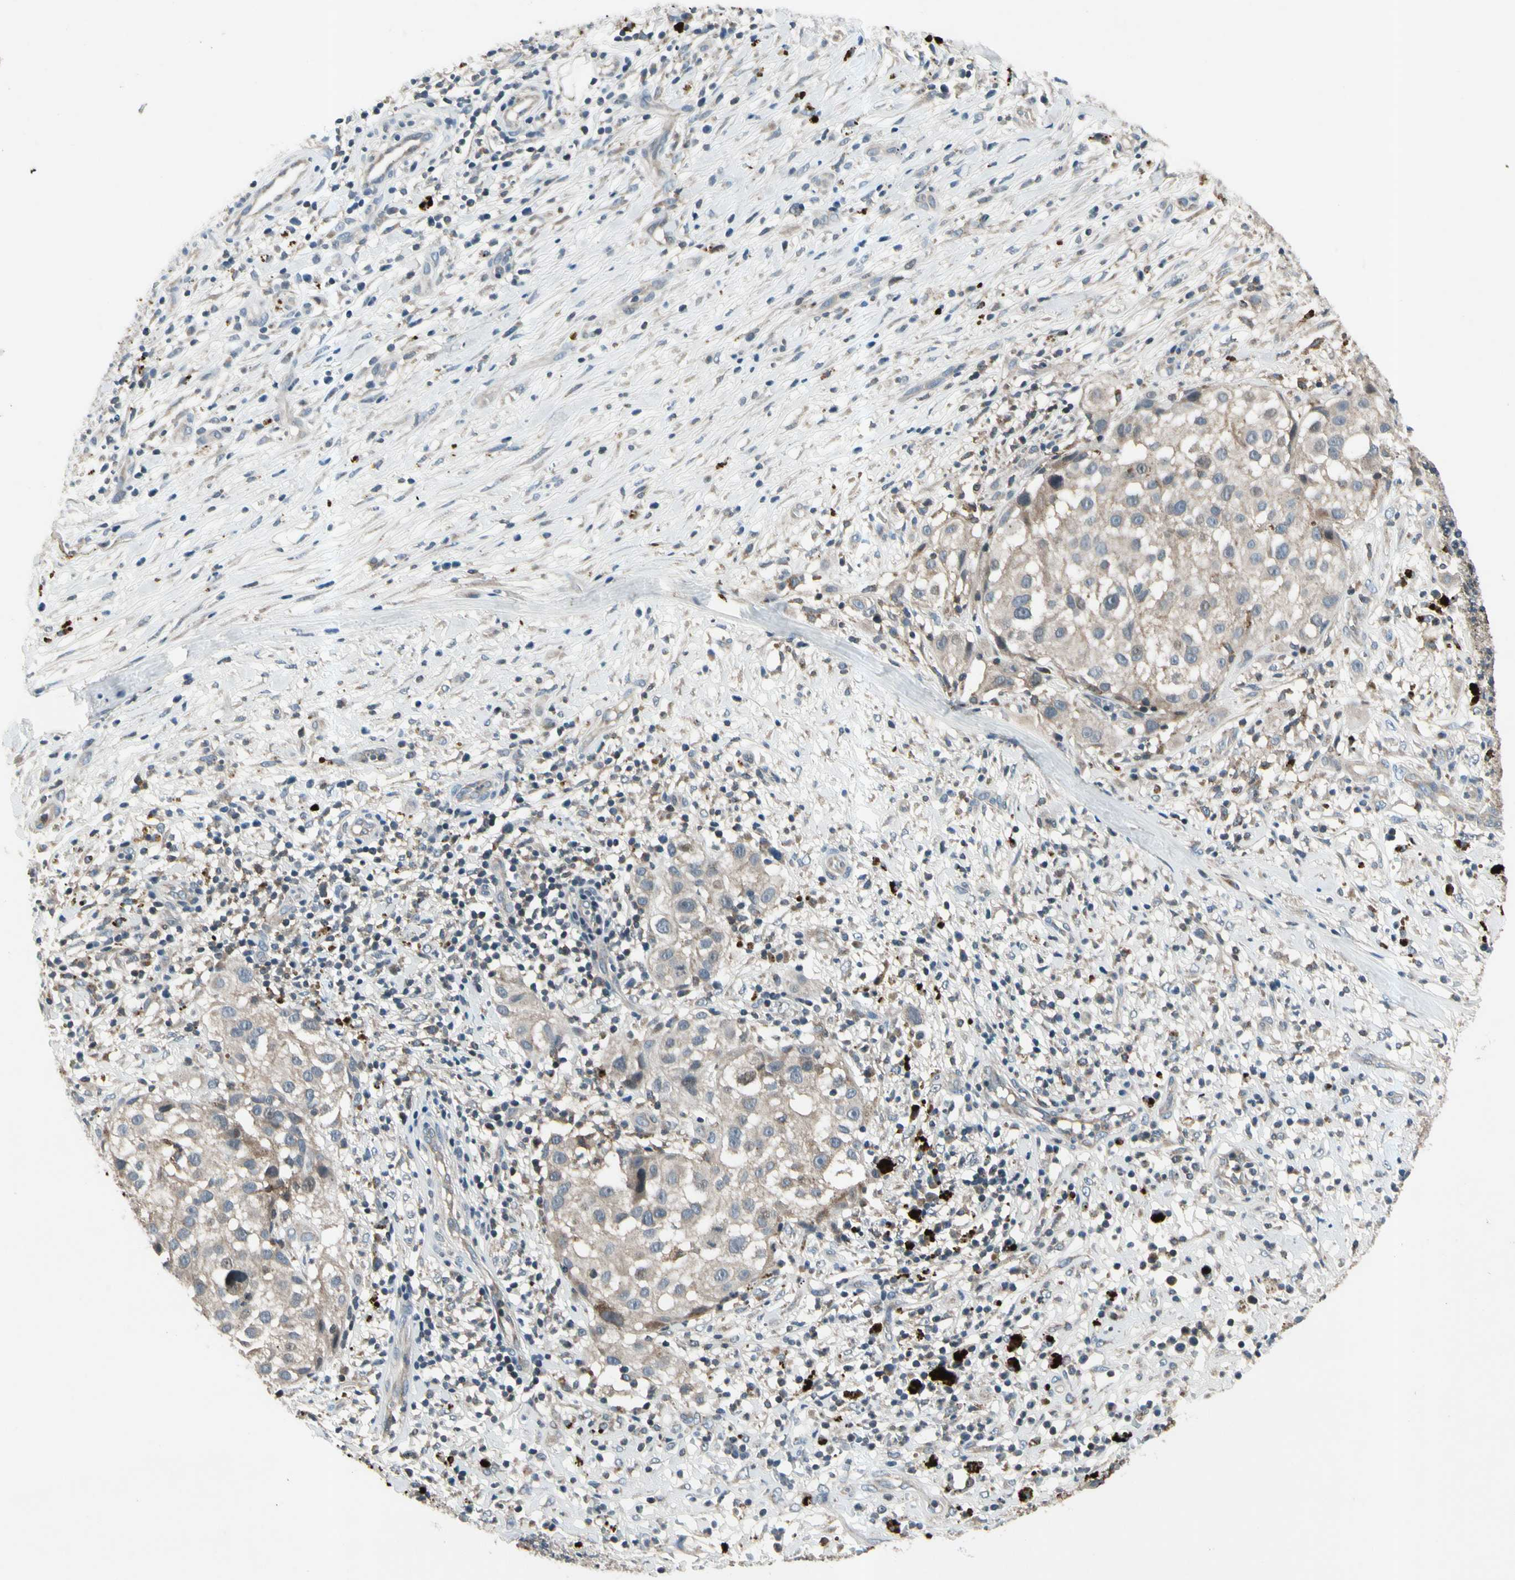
{"staining": {"intensity": "weak", "quantity": ">75%", "location": "cytoplasmic/membranous"}, "tissue": "melanoma", "cell_type": "Tumor cells", "image_type": "cancer", "snomed": [{"axis": "morphology", "description": "Necrosis, NOS"}, {"axis": "morphology", "description": "Malignant melanoma, NOS"}, {"axis": "topography", "description": "Skin"}], "caption": "Protein staining demonstrates weak cytoplasmic/membranous expression in about >75% of tumor cells in malignant melanoma. Nuclei are stained in blue.", "gene": "NMI", "patient": {"sex": "female", "age": 87}}